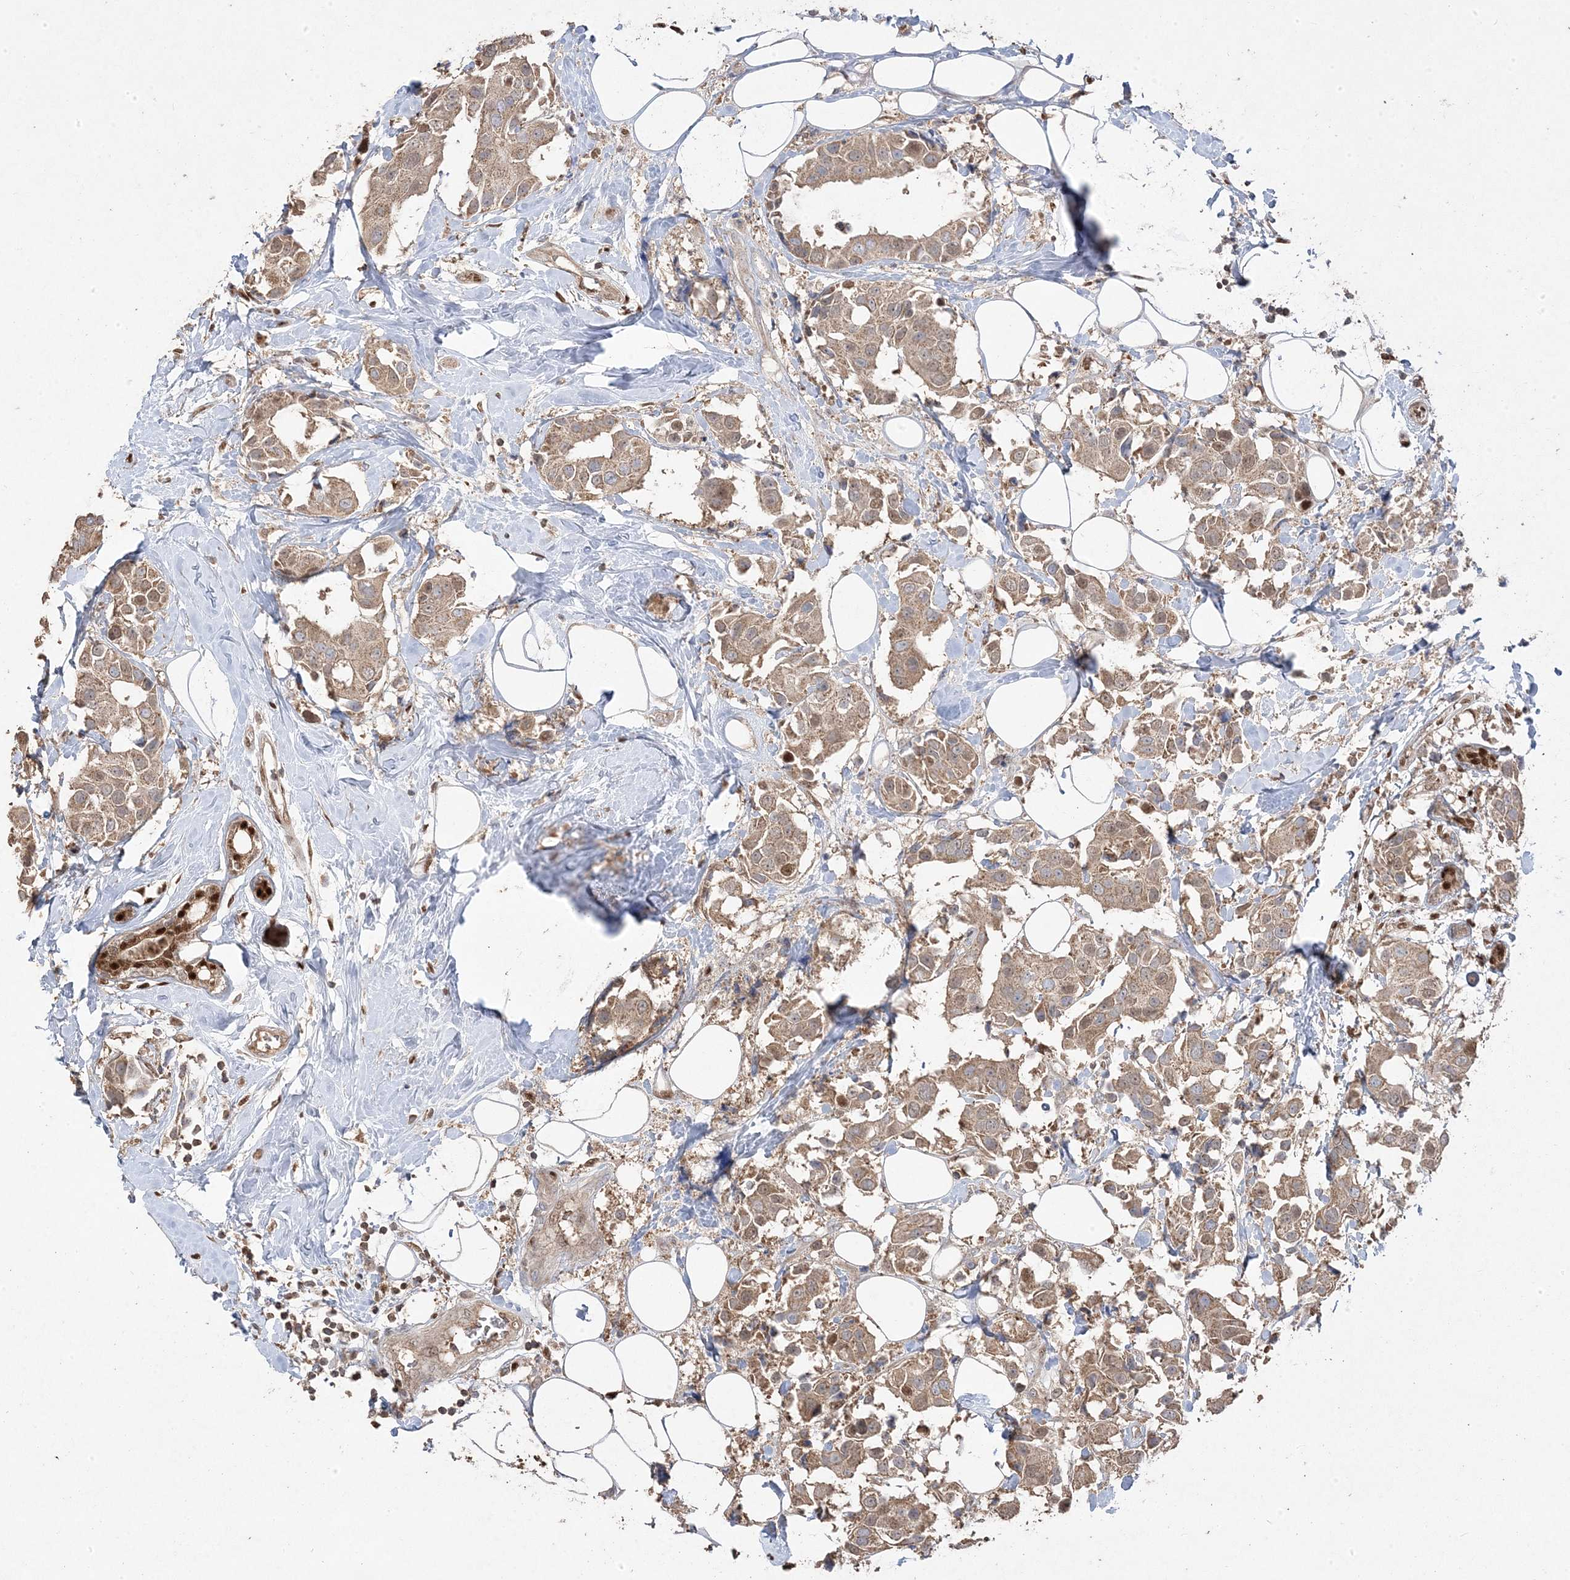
{"staining": {"intensity": "moderate", "quantity": ">75%", "location": "cytoplasmic/membranous"}, "tissue": "breast cancer", "cell_type": "Tumor cells", "image_type": "cancer", "snomed": [{"axis": "morphology", "description": "Normal tissue, NOS"}, {"axis": "morphology", "description": "Duct carcinoma"}, {"axis": "topography", "description": "Breast"}], "caption": "This micrograph displays breast cancer (intraductal carcinoma) stained with immunohistochemistry to label a protein in brown. The cytoplasmic/membranous of tumor cells show moderate positivity for the protein. Nuclei are counter-stained blue.", "gene": "PPOX", "patient": {"sex": "female", "age": 39}}